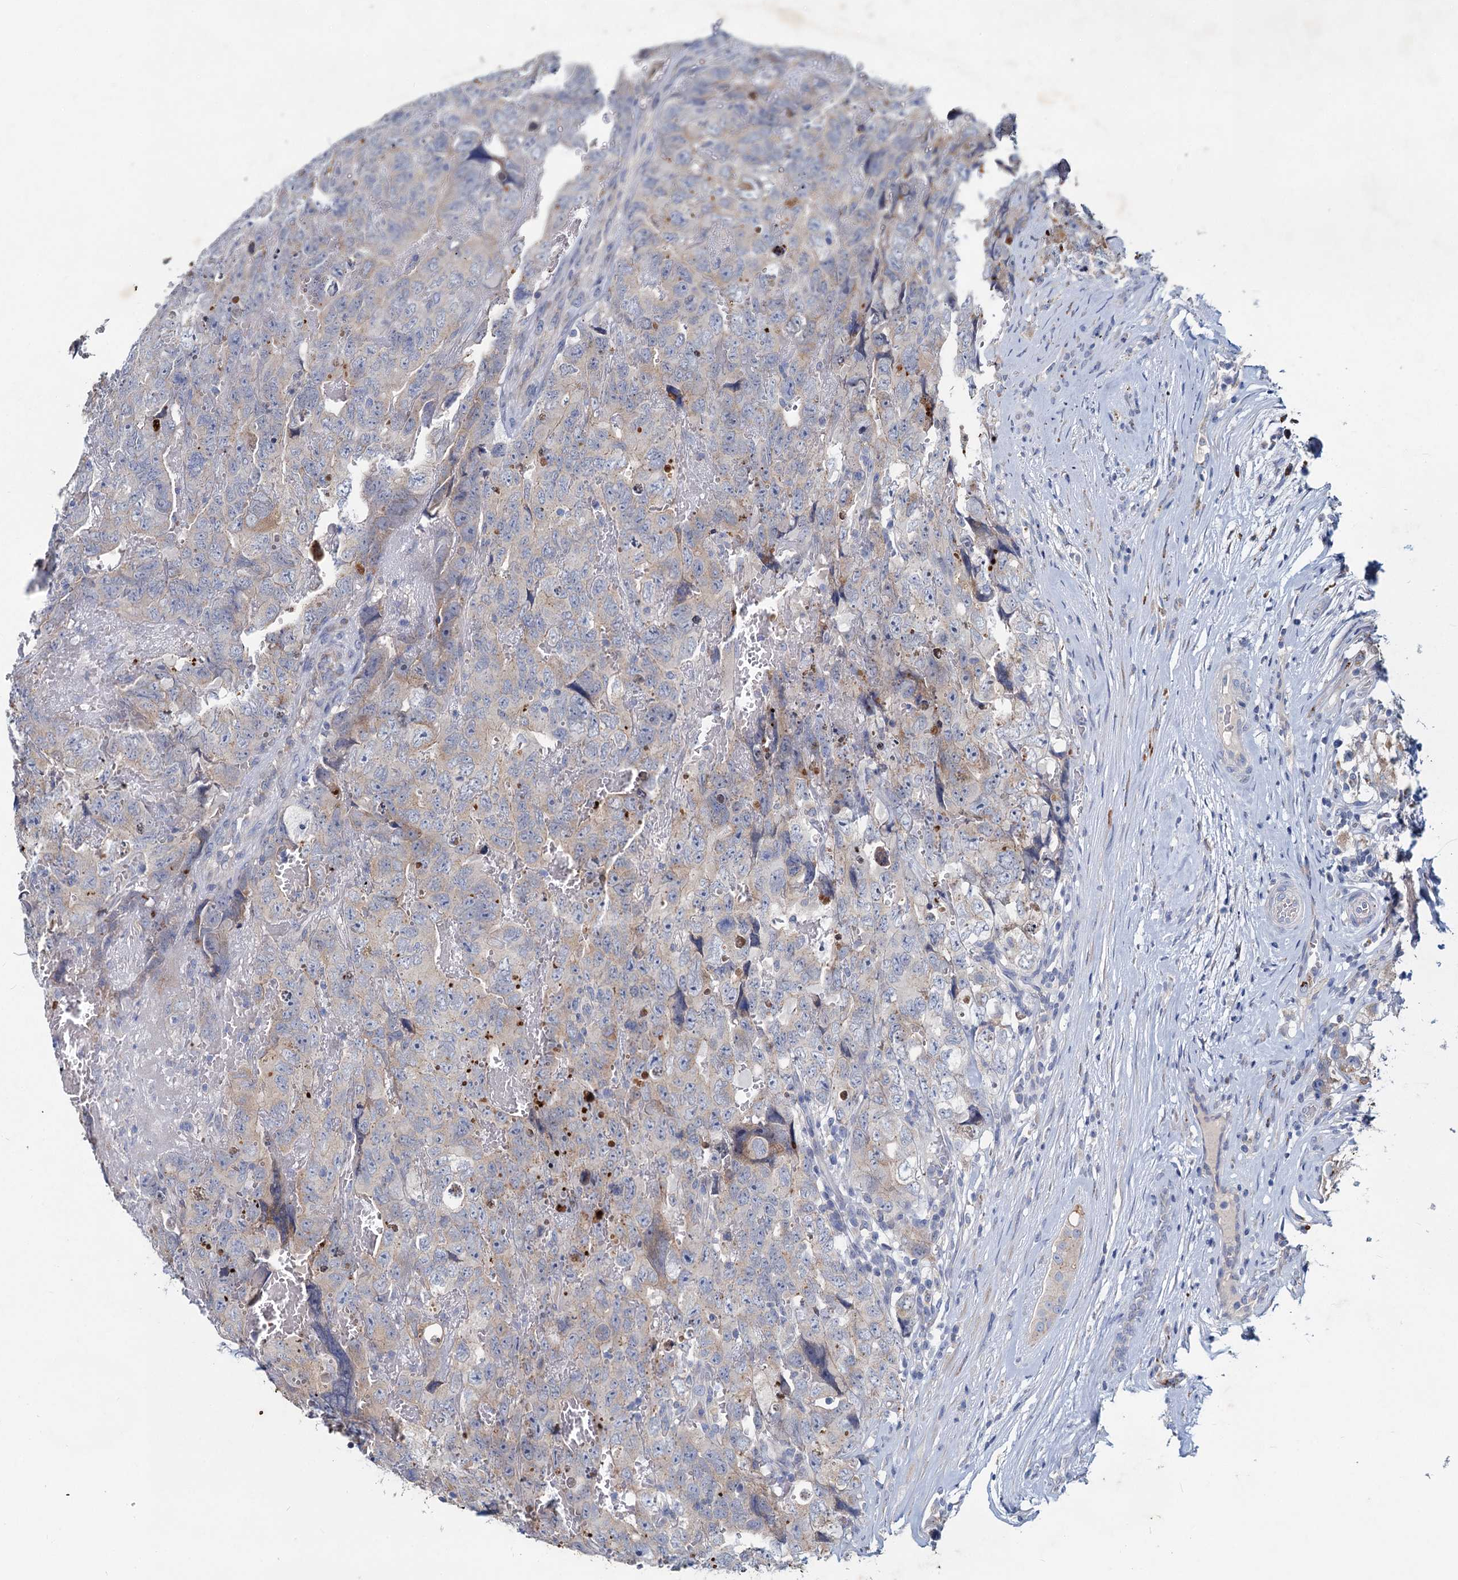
{"staining": {"intensity": "weak", "quantity": "<25%", "location": "cytoplasmic/membranous"}, "tissue": "testis cancer", "cell_type": "Tumor cells", "image_type": "cancer", "snomed": [{"axis": "morphology", "description": "Carcinoma, Embryonal, NOS"}, {"axis": "topography", "description": "Testis"}], "caption": "This is a micrograph of immunohistochemistry staining of testis embryonal carcinoma, which shows no positivity in tumor cells. (Stains: DAB (3,3'-diaminobenzidine) immunohistochemistry (IHC) with hematoxylin counter stain, Microscopy: brightfield microscopy at high magnification).", "gene": "TMX2", "patient": {"sex": "male", "age": 45}}